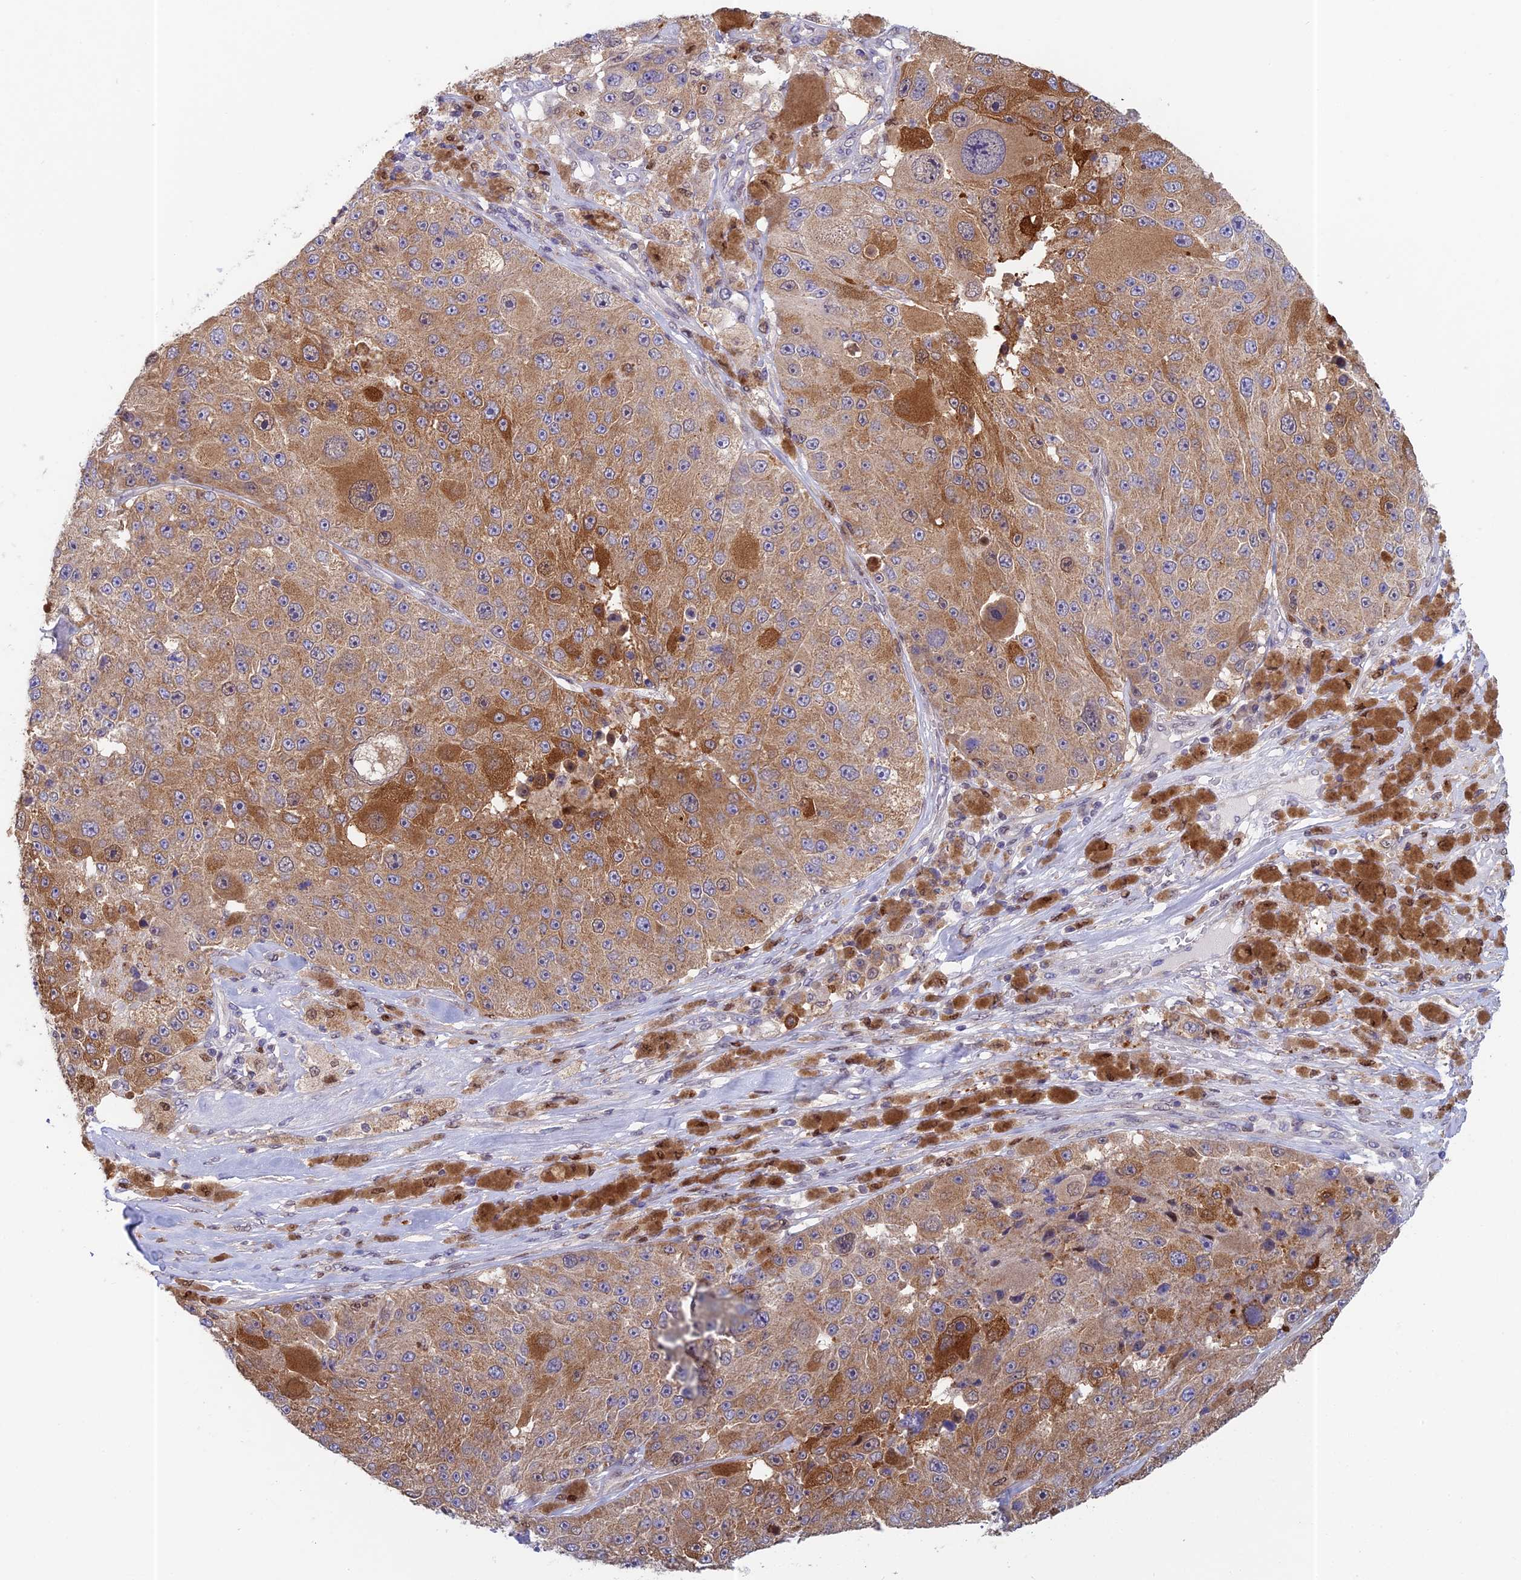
{"staining": {"intensity": "moderate", "quantity": ">75%", "location": "cytoplasmic/membranous"}, "tissue": "melanoma", "cell_type": "Tumor cells", "image_type": "cancer", "snomed": [{"axis": "morphology", "description": "Malignant melanoma, Metastatic site"}, {"axis": "topography", "description": "Lymph node"}], "caption": "Malignant melanoma (metastatic site) stained for a protein exhibits moderate cytoplasmic/membranous positivity in tumor cells.", "gene": "MRPL17", "patient": {"sex": "male", "age": 62}}